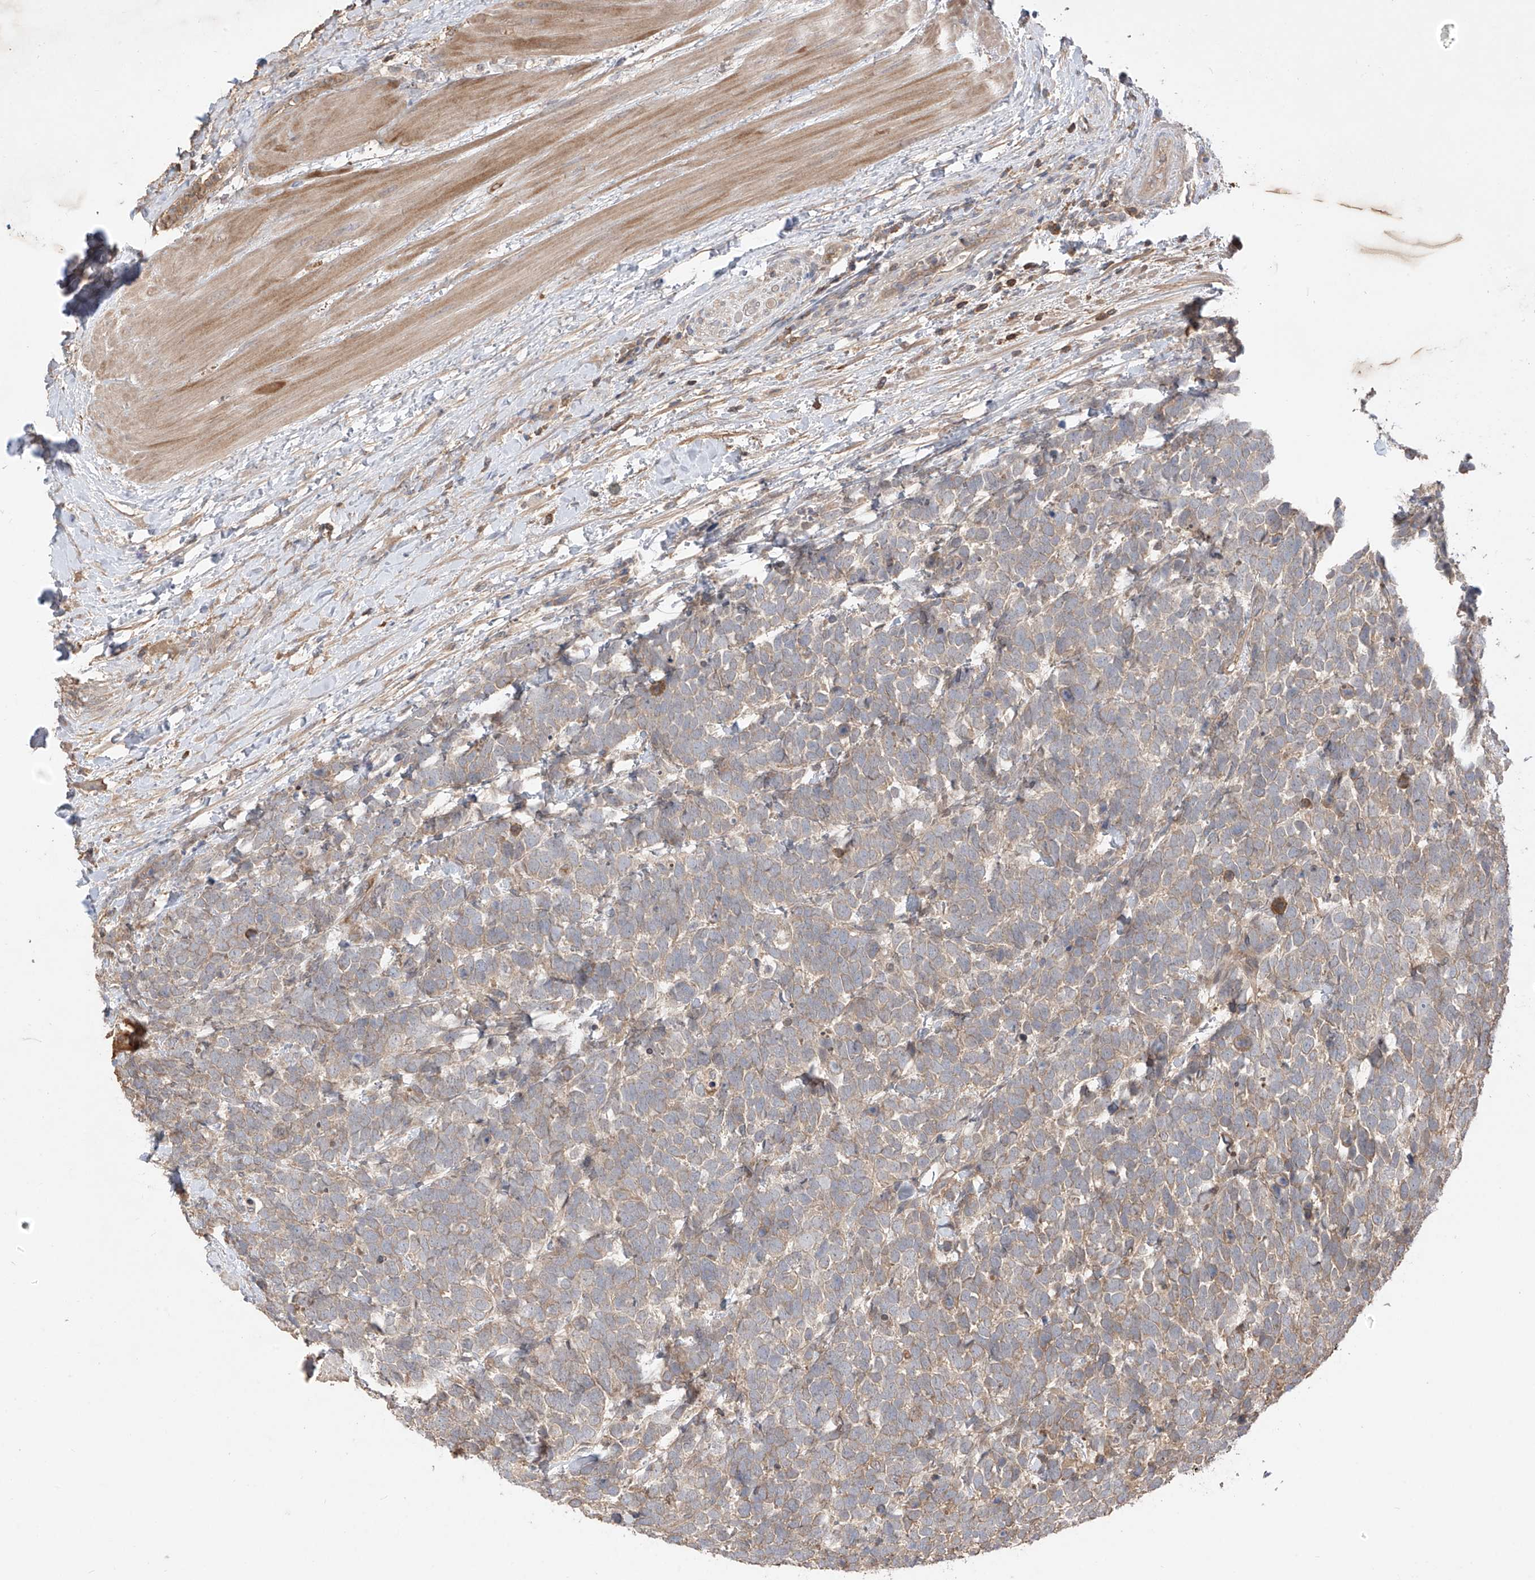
{"staining": {"intensity": "weak", "quantity": "25%-75%", "location": "cytoplasmic/membranous"}, "tissue": "urothelial cancer", "cell_type": "Tumor cells", "image_type": "cancer", "snomed": [{"axis": "morphology", "description": "Urothelial carcinoma, High grade"}, {"axis": "topography", "description": "Urinary bladder"}], "caption": "Immunohistochemistry (IHC) of human high-grade urothelial carcinoma demonstrates low levels of weak cytoplasmic/membranous staining in approximately 25%-75% of tumor cells.", "gene": "CACNA2D4", "patient": {"sex": "female", "age": 82}}